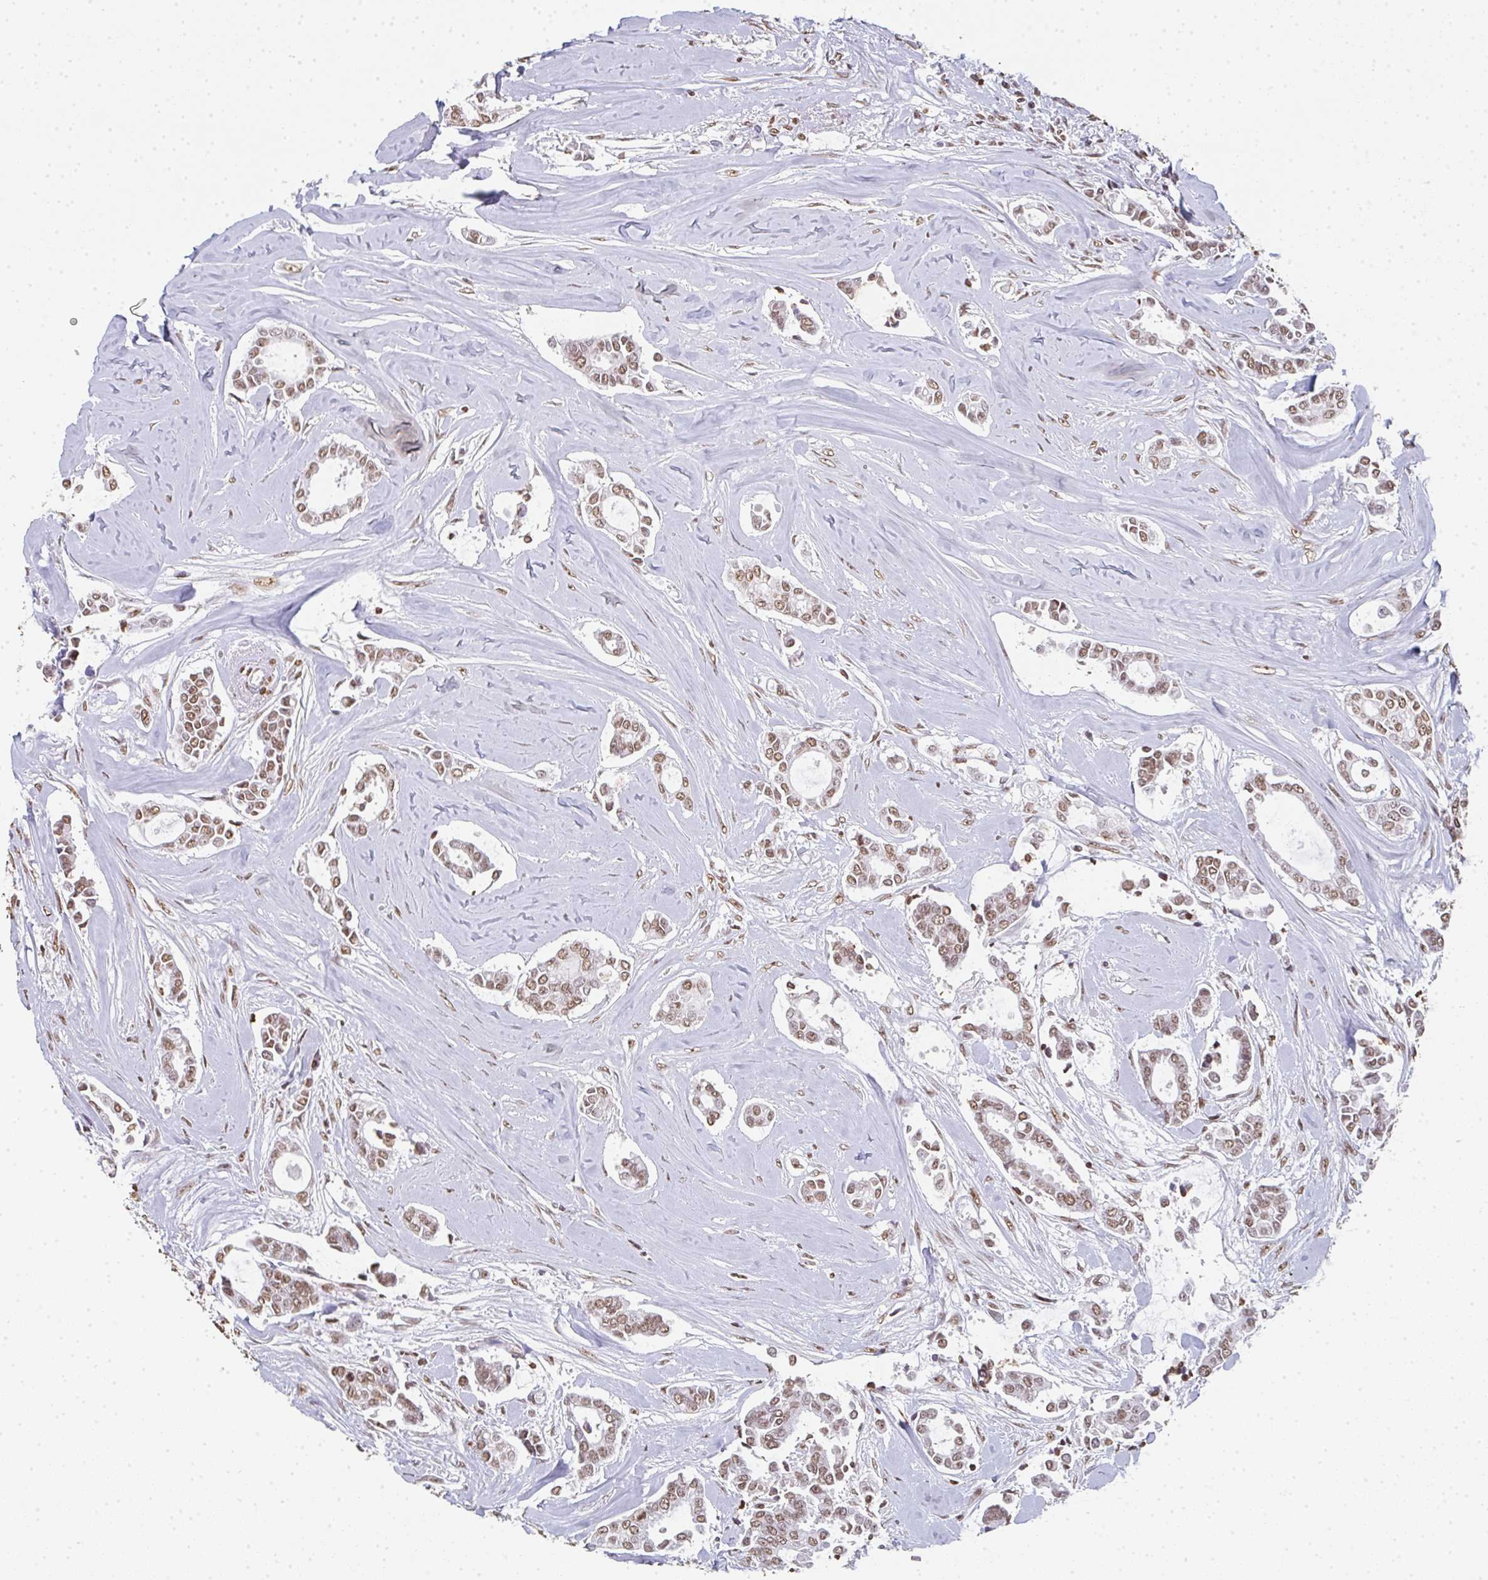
{"staining": {"intensity": "moderate", "quantity": ">75%", "location": "nuclear"}, "tissue": "breast cancer", "cell_type": "Tumor cells", "image_type": "cancer", "snomed": [{"axis": "morphology", "description": "Duct carcinoma"}, {"axis": "topography", "description": "Breast"}], "caption": "Protein staining of breast invasive ductal carcinoma tissue shows moderate nuclear expression in about >75% of tumor cells.", "gene": "DKC1", "patient": {"sex": "female", "age": 84}}